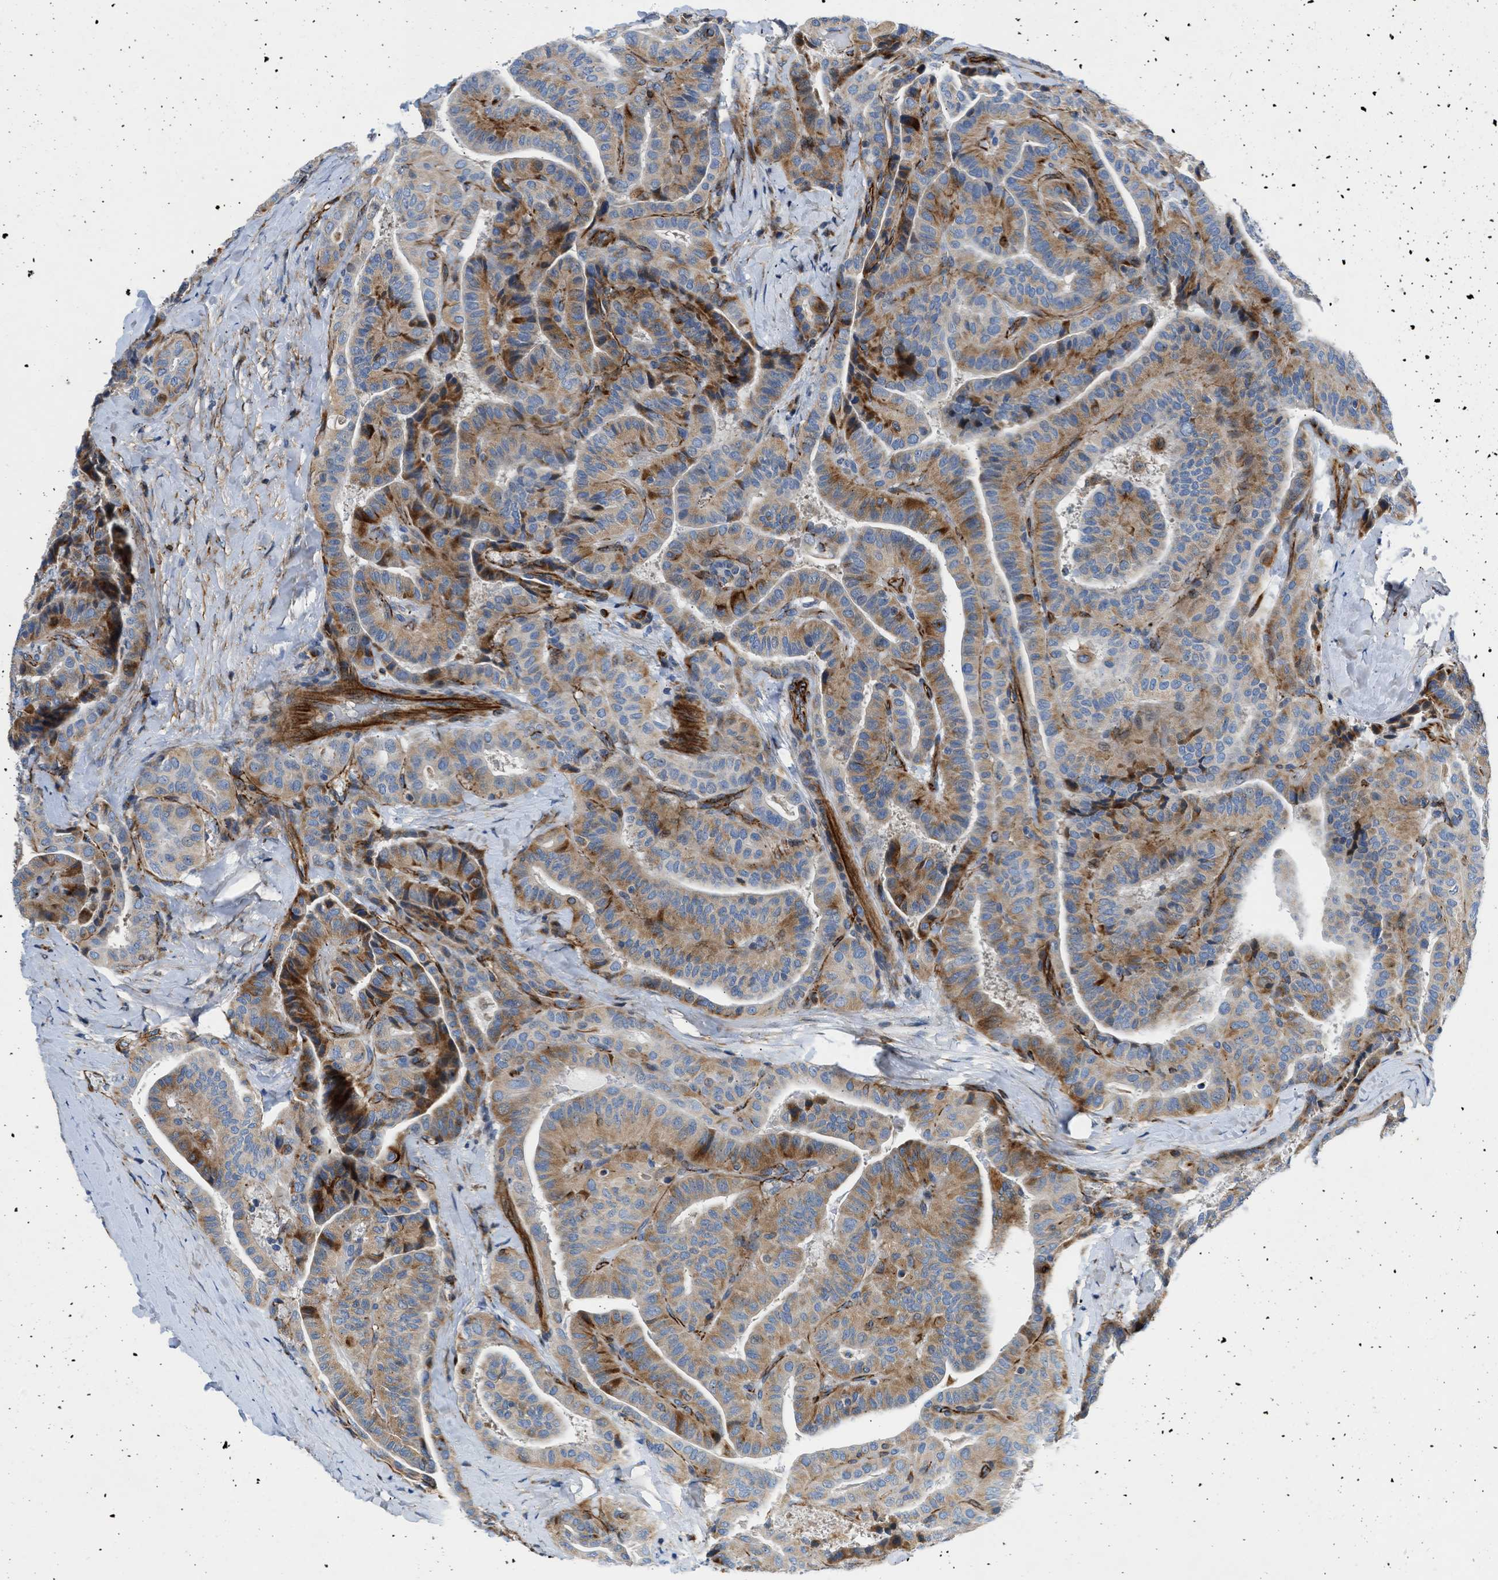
{"staining": {"intensity": "moderate", "quantity": ">75%", "location": "cytoplasmic/membranous"}, "tissue": "thyroid cancer", "cell_type": "Tumor cells", "image_type": "cancer", "snomed": [{"axis": "morphology", "description": "Papillary adenocarcinoma, NOS"}, {"axis": "topography", "description": "Thyroid gland"}], "caption": "This image demonstrates IHC staining of papillary adenocarcinoma (thyroid), with medium moderate cytoplasmic/membranous expression in about >75% of tumor cells.", "gene": "ULK4", "patient": {"sex": "male", "age": 77}}